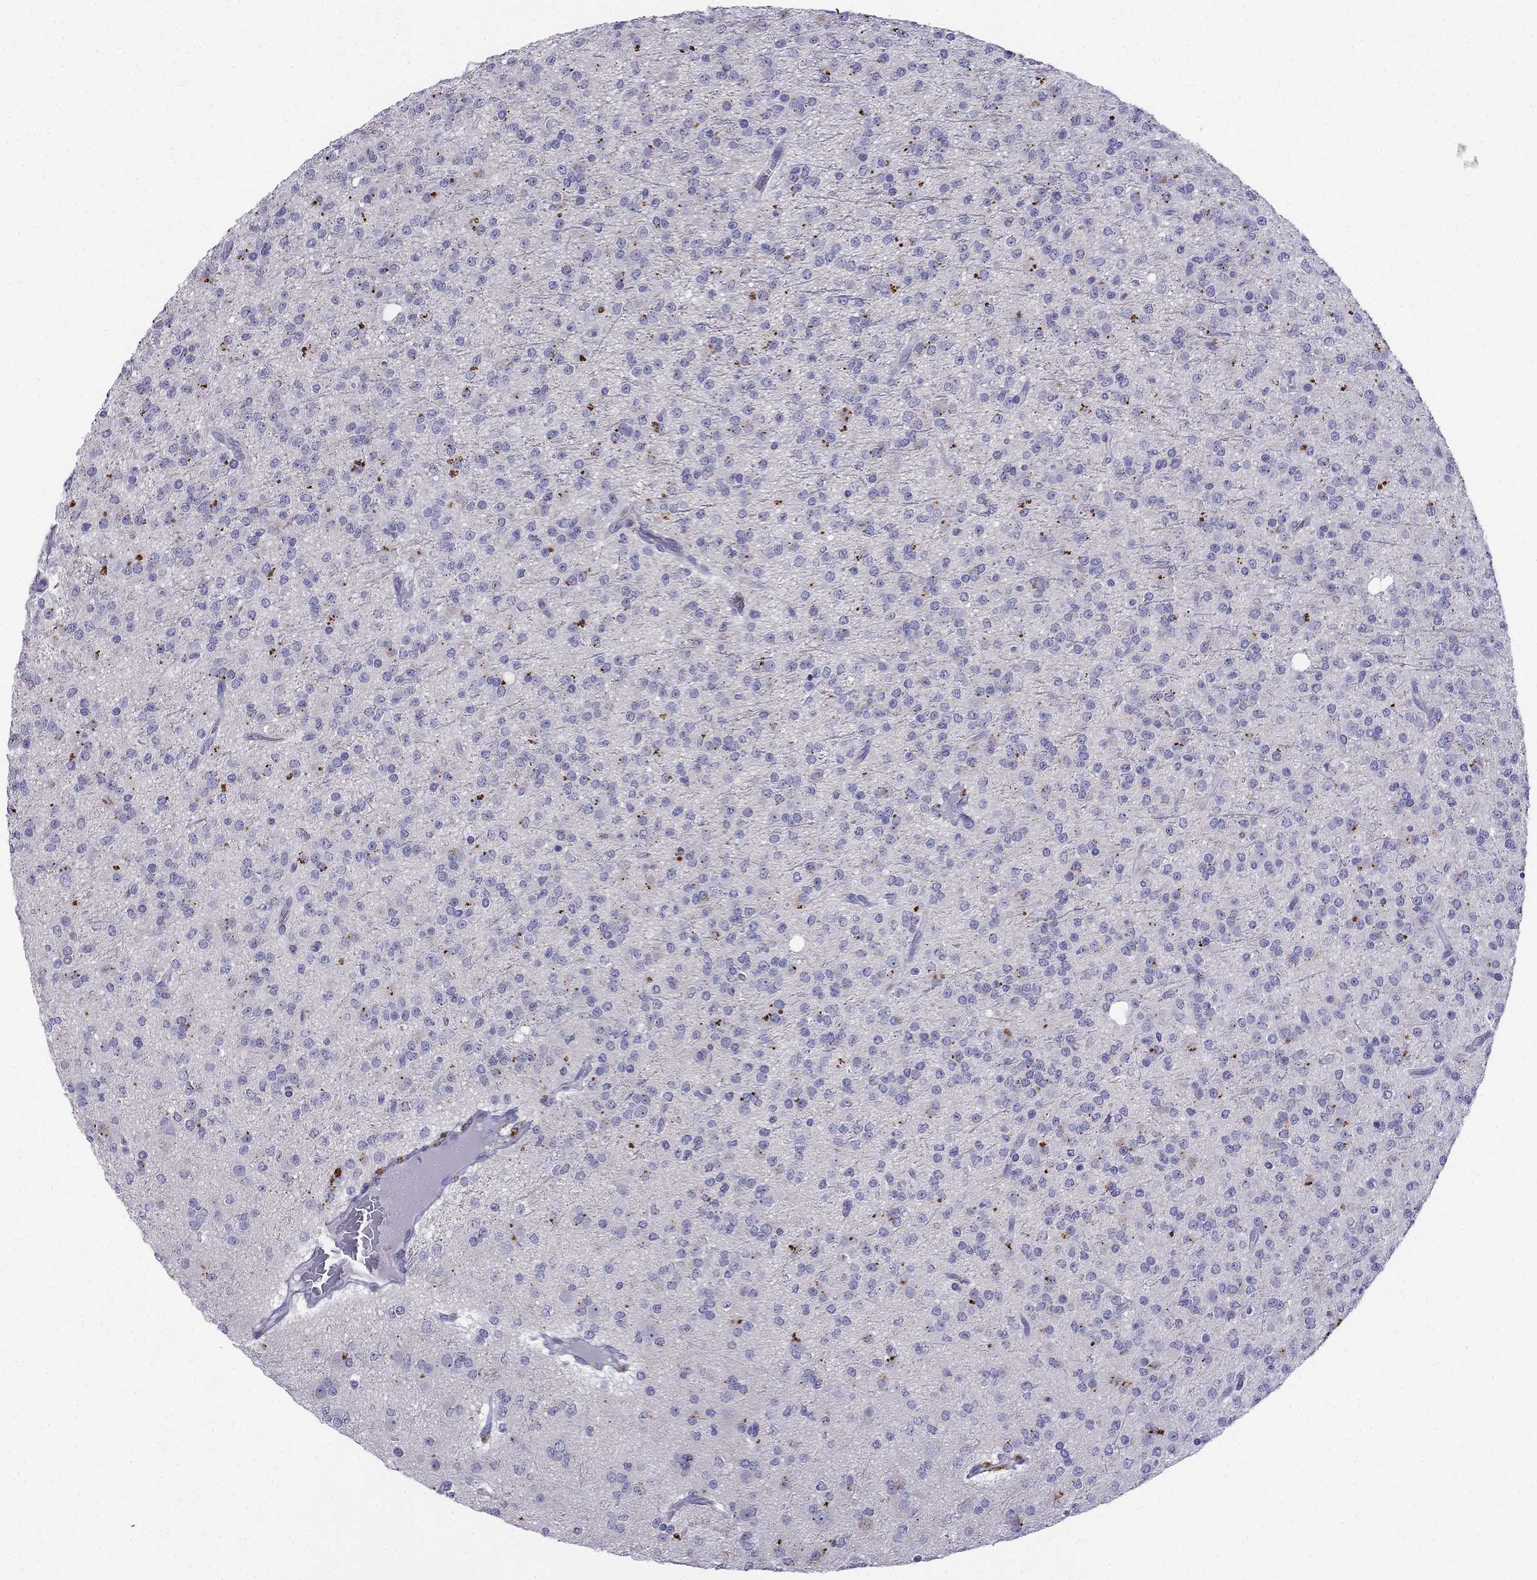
{"staining": {"intensity": "negative", "quantity": "none", "location": "none"}, "tissue": "glioma", "cell_type": "Tumor cells", "image_type": "cancer", "snomed": [{"axis": "morphology", "description": "Glioma, malignant, Low grade"}, {"axis": "topography", "description": "Brain"}], "caption": "Immunohistochemical staining of malignant glioma (low-grade) exhibits no significant staining in tumor cells.", "gene": "ALOXE3", "patient": {"sex": "male", "age": 27}}